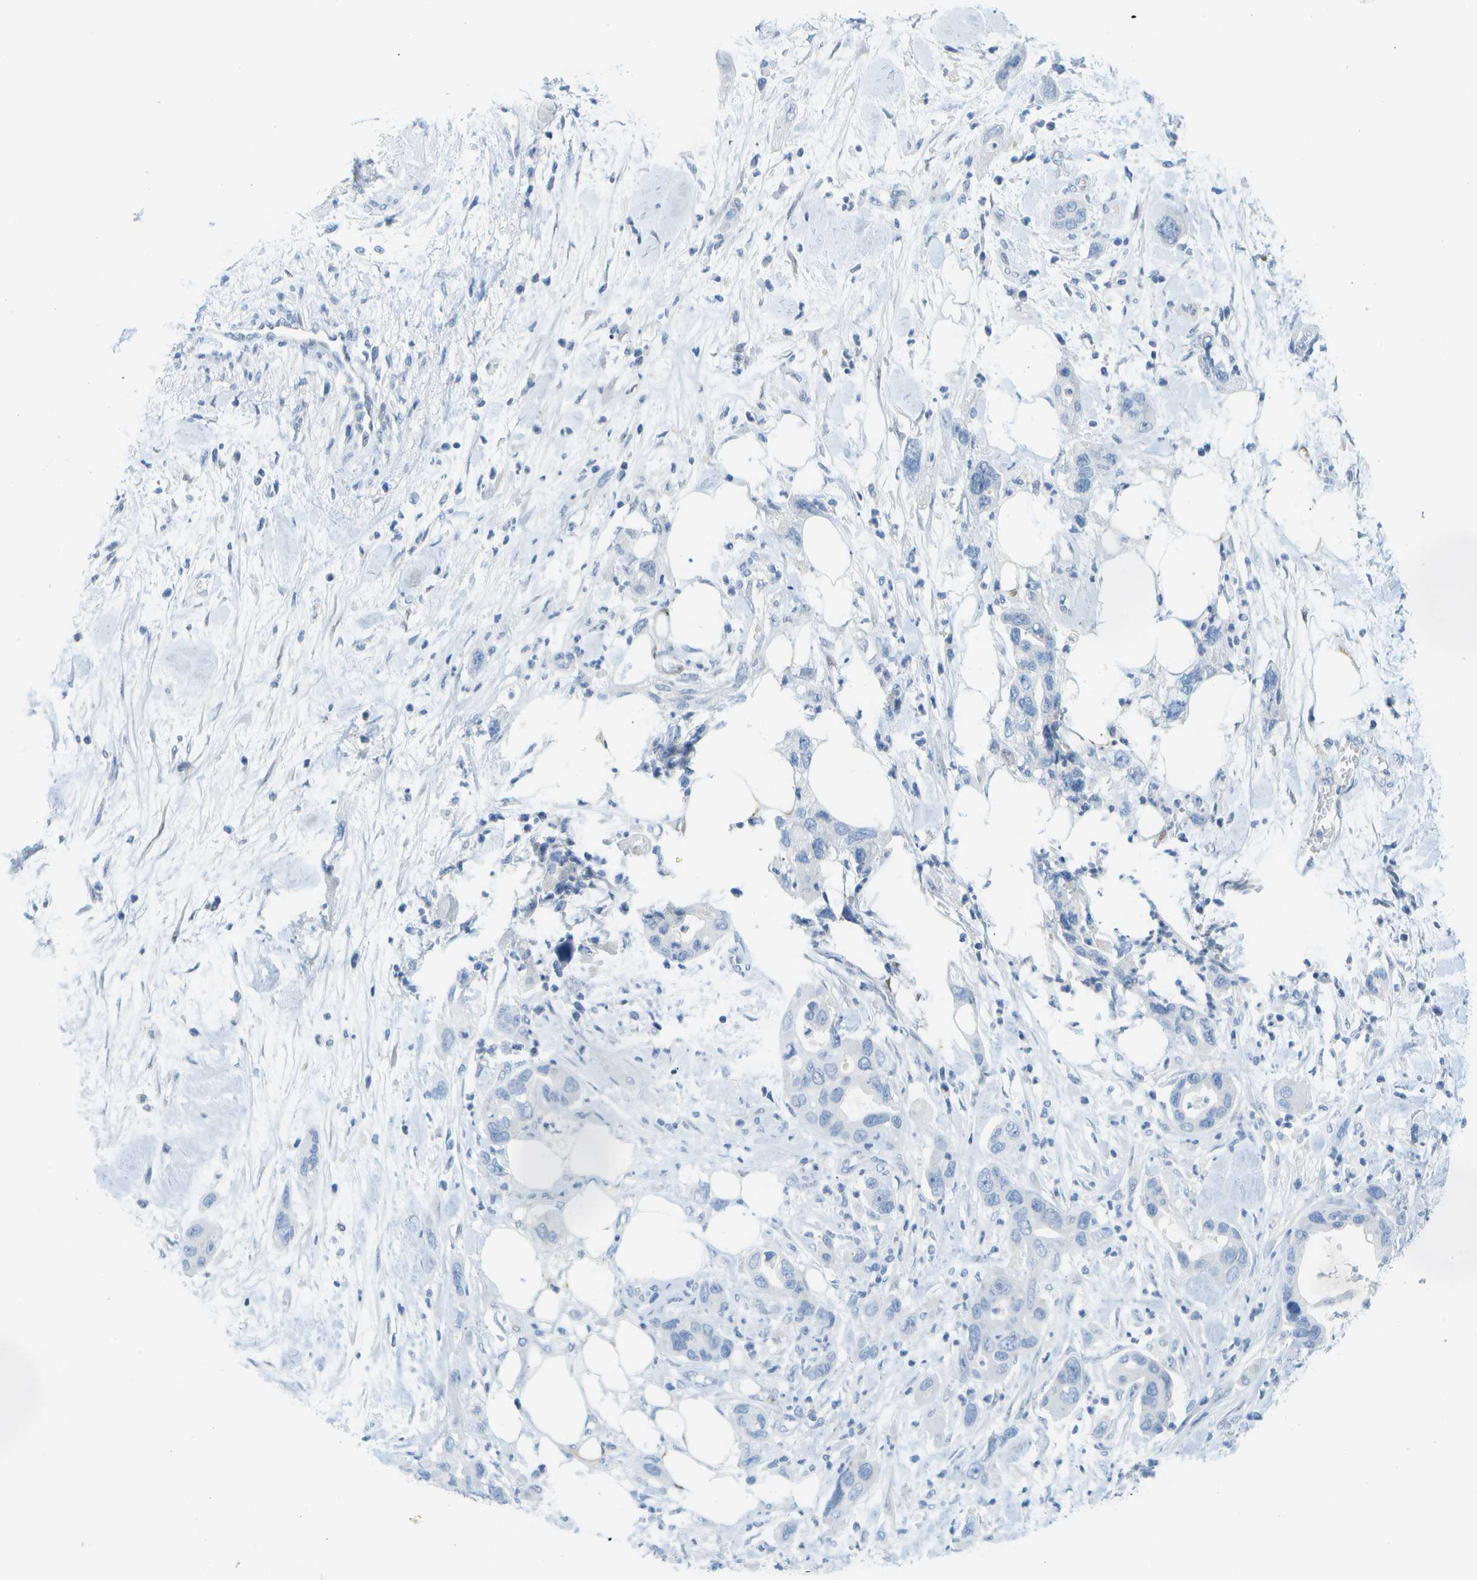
{"staining": {"intensity": "negative", "quantity": "none", "location": "none"}, "tissue": "pancreatic cancer", "cell_type": "Tumor cells", "image_type": "cancer", "snomed": [{"axis": "morphology", "description": "Normal tissue, NOS"}, {"axis": "morphology", "description": "Adenocarcinoma, NOS"}, {"axis": "topography", "description": "Pancreas"}], "caption": "Immunohistochemistry histopathology image of pancreatic cancer stained for a protein (brown), which displays no expression in tumor cells. (IHC, brightfield microscopy, high magnification).", "gene": "CUL9", "patient": {"sex": "female", "age": 71}}